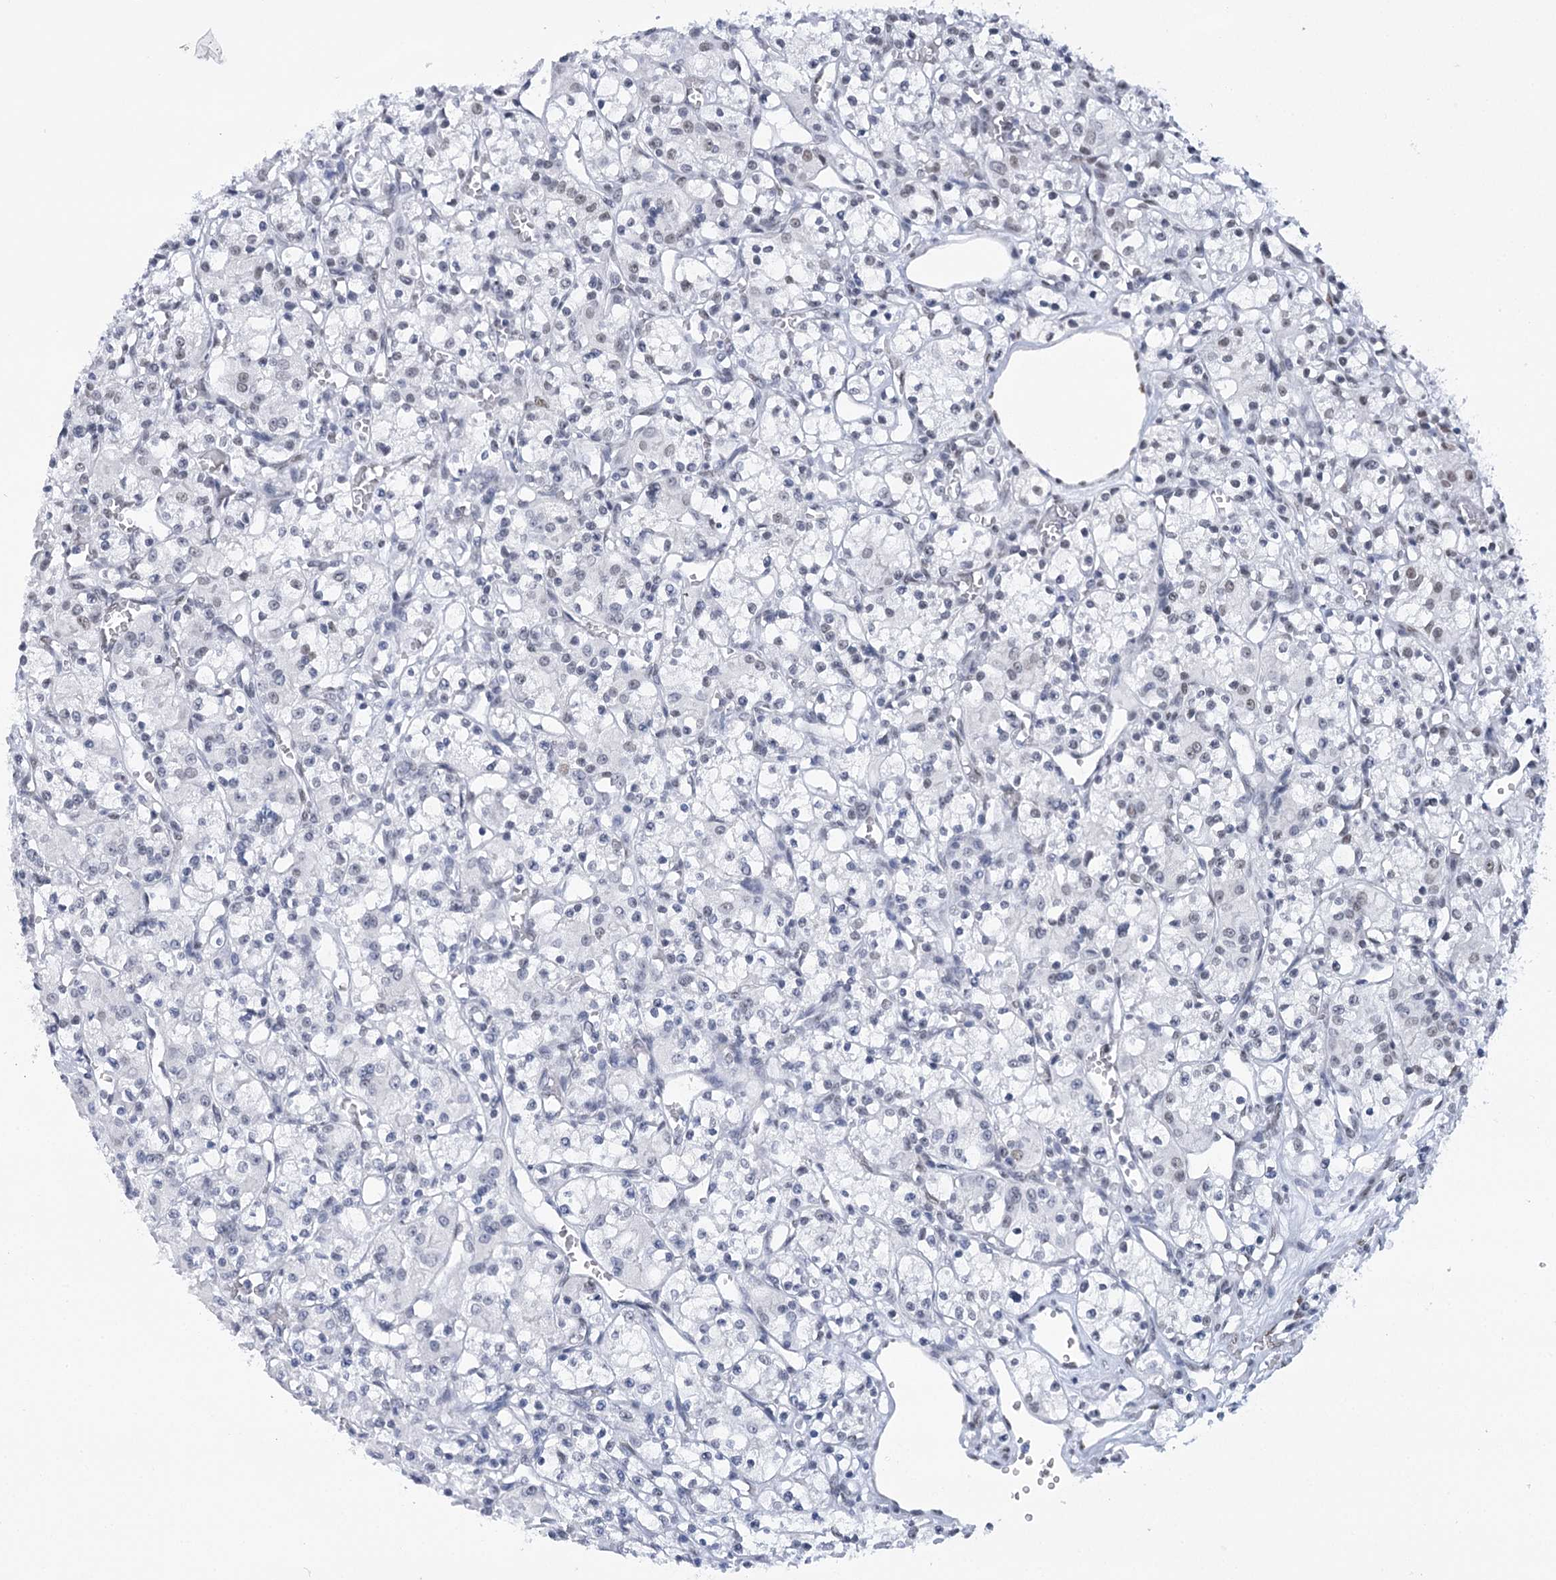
{"staining": {"intensity": "negative", "quantity": "none", "location": "none"}, "tissue": "renal cancer", "cell_type": "Tumor cells", "image_type": "cancer", "snomed": [{"axis": "morphology", "description": "Adenocarcinoma, NOS"}, {"axis": "topography", "description": "Kidney"}], "caption": "The IHC micrograph has no significant positivity in tumor cells of renal cancer (adenocarcinoma) tissue.", "gene": "HNRNPA0", "patient": {"sex": "female", "age": 59}}